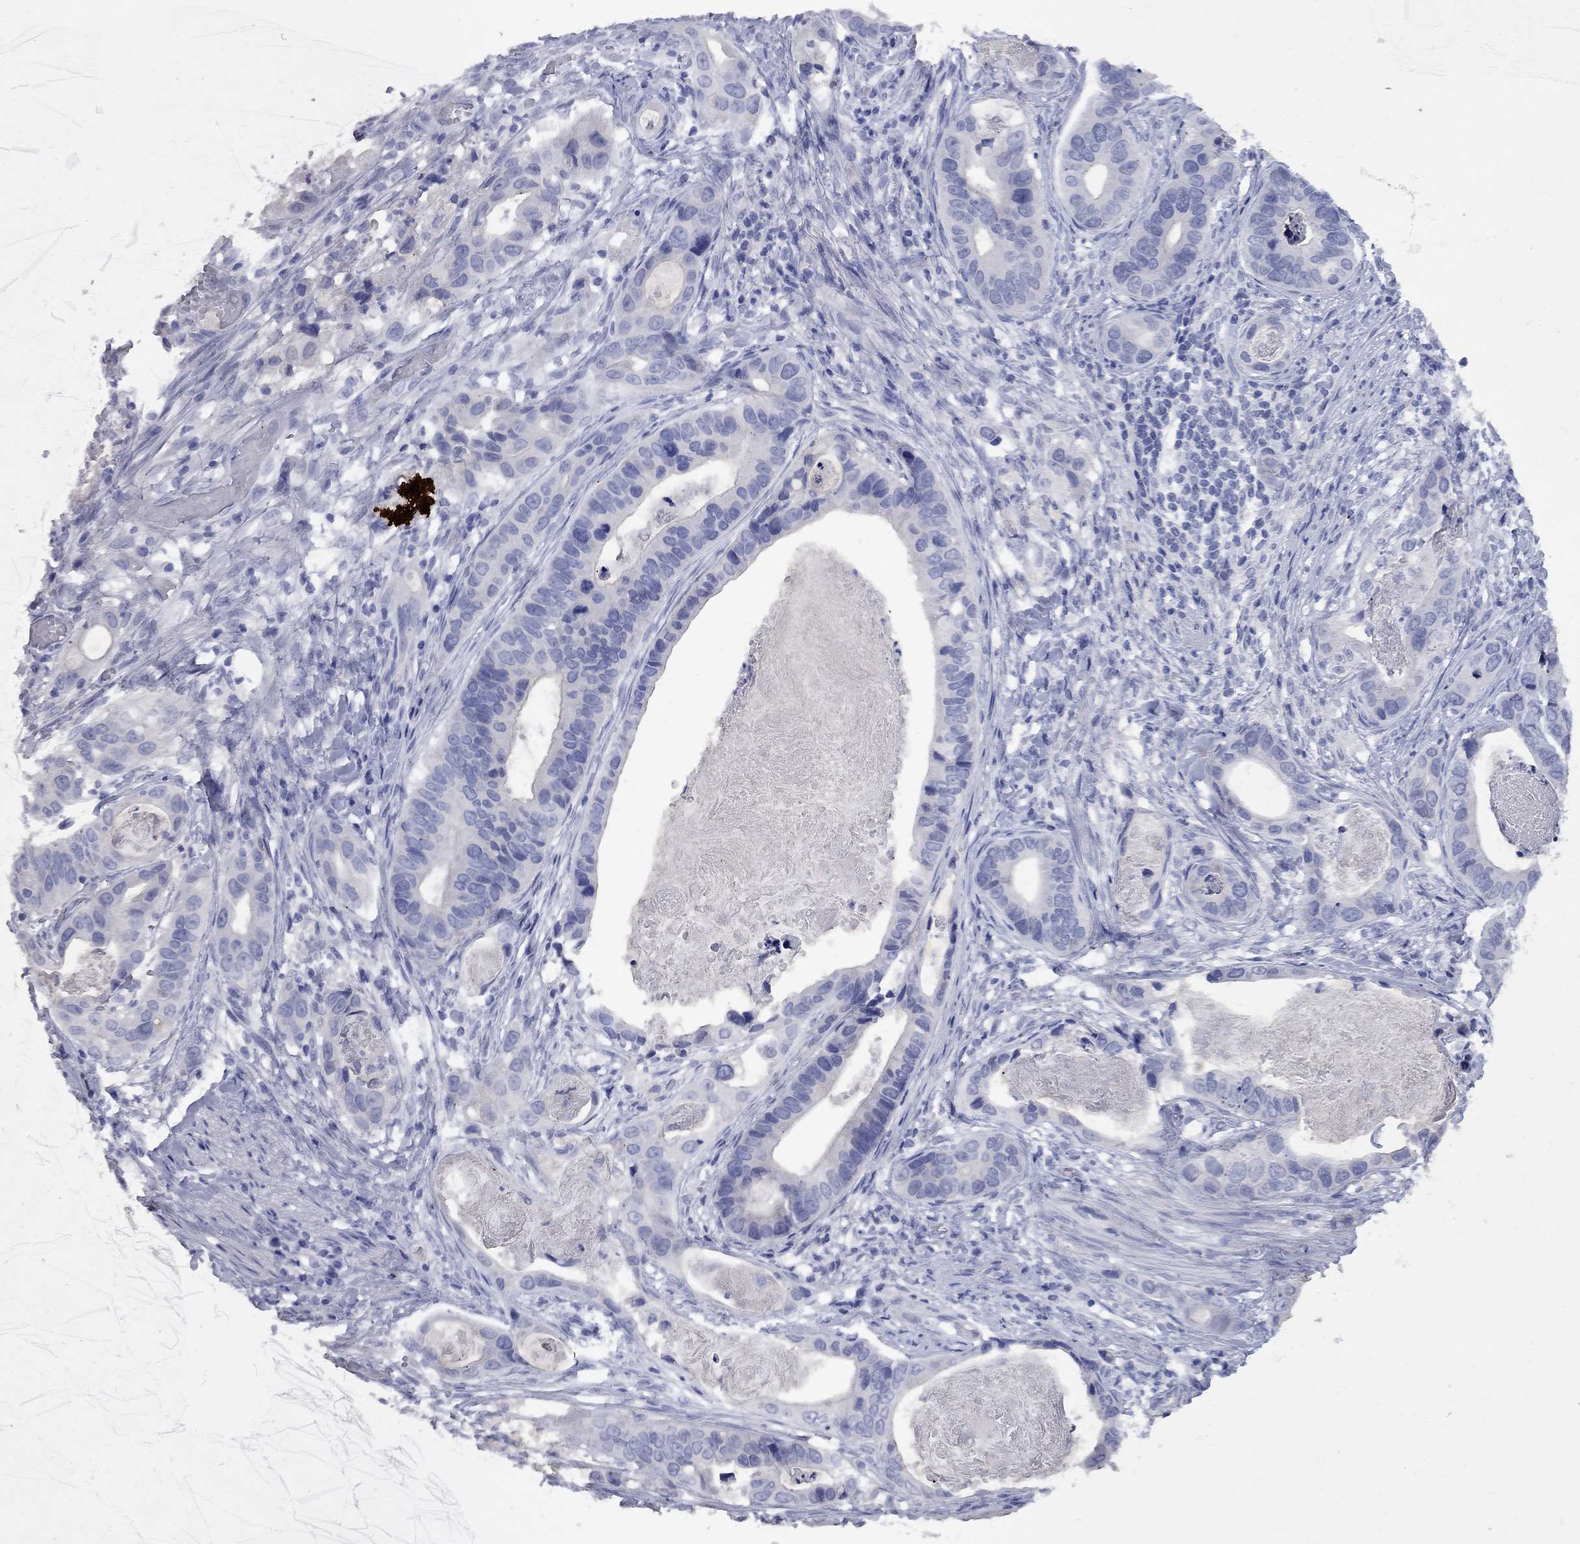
{"staining": {"intensity": "negative", "quantity": "none", "location": "none"}, "tissue": "stomach cancer", "cell_type": "Tumor cells", "image_type": "cancer", "snomed": [{"axis": "morphology", "description": "Adenocarcinoma, NOS"}, {"axis": "topography", "description": "Stomach"}], "caption": "High magnification brightfield microscopy of adenocarcinoma (stomach) stained with DAB (3,3'-diaminobenzidine) (brown) and counterstained with hematoxylin (blue): tumor cells show no significant staining.", "gene": "AOX1", "patient": {"sex": "male", "age": 84}}